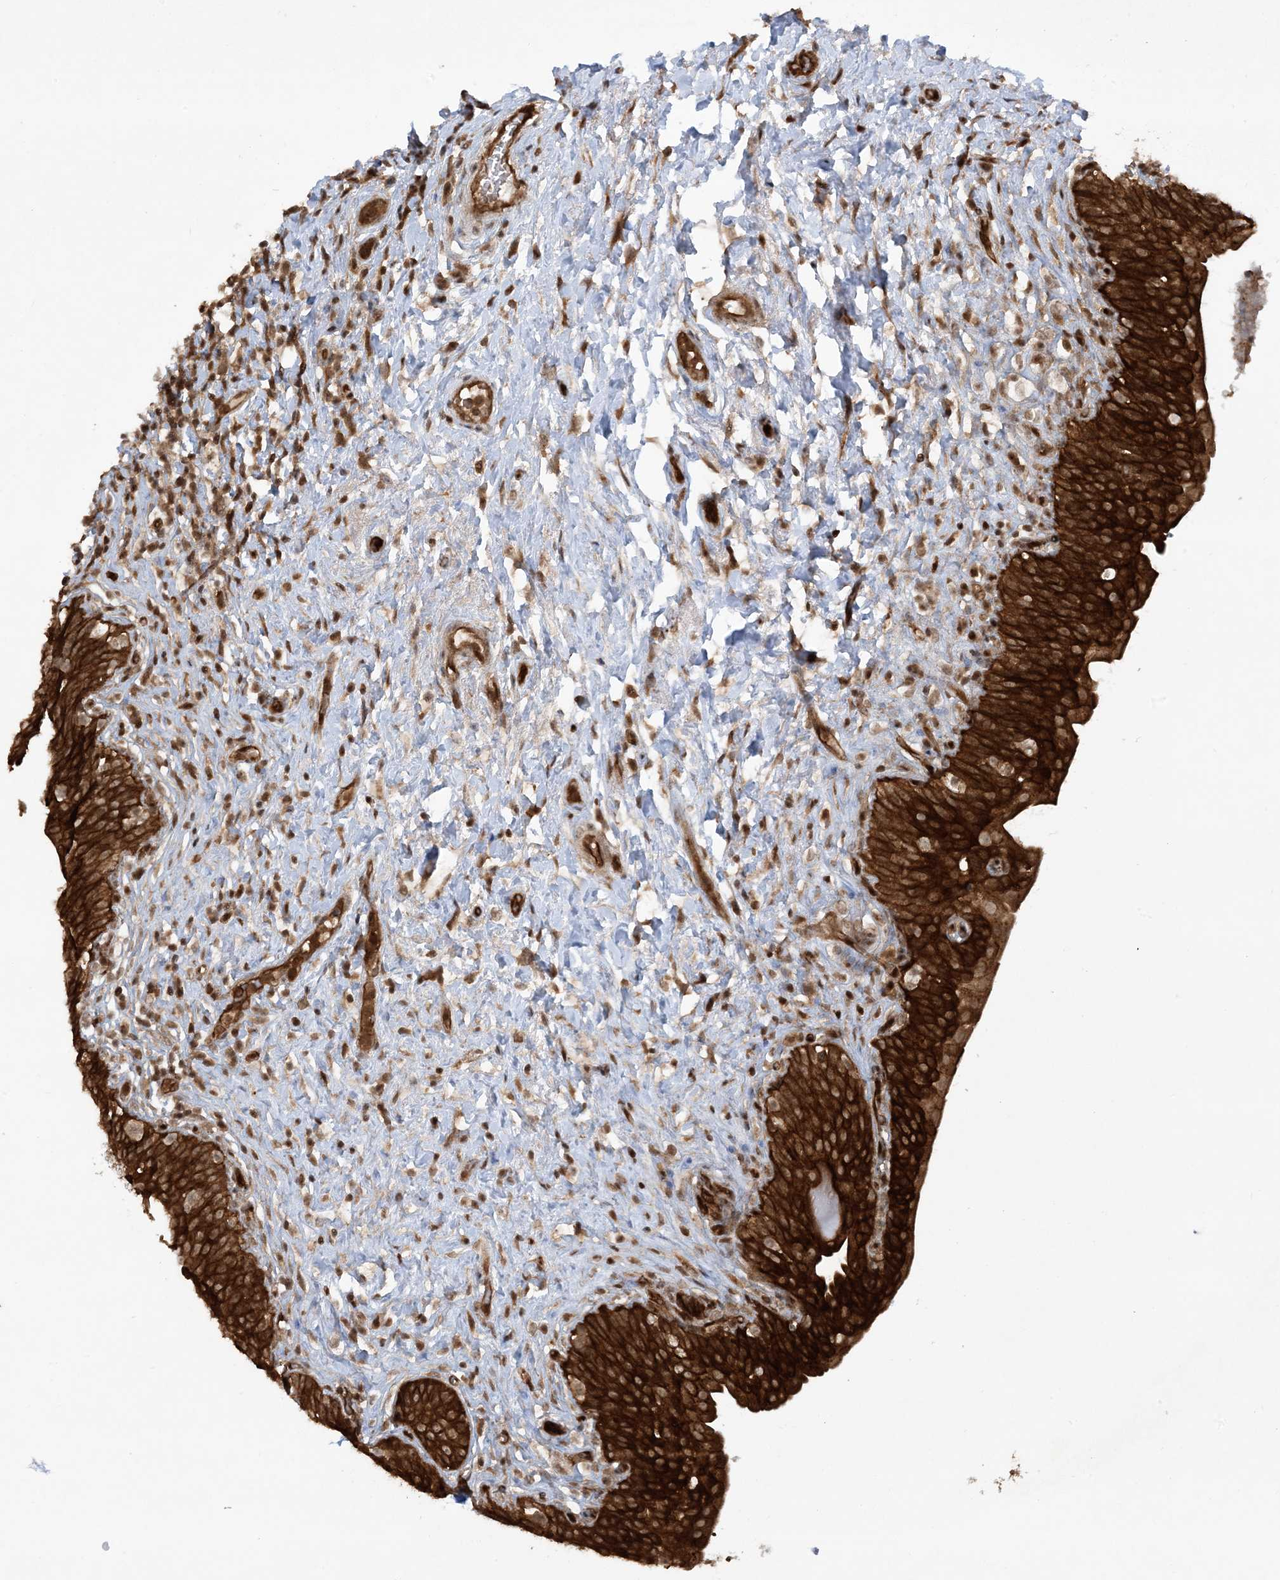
{"staining": {"intensity": "strong", "quantity": ">75%", "location": "cytoplasmic/membranous"}, "tissue": "urinary bladder", "cell_type": "Urothelial cells", "image_type": "normal", "snomed": [{"axis": "morphology", "description": "Normal tissue, NOS"}, {"axis": "topography", "description": "Urinary bladder"}], "caption": "High-magnification brightfield microscopy of normal urinary bladder stained with DAB (brown) and counterstained with hematoxylin (blue). urothelial cells exhibit strong cytoplasmic/membranous staining is seen in about>75% of cells.", "gene": "CERT1", "patient": {"sex": "male", "age": 83}}